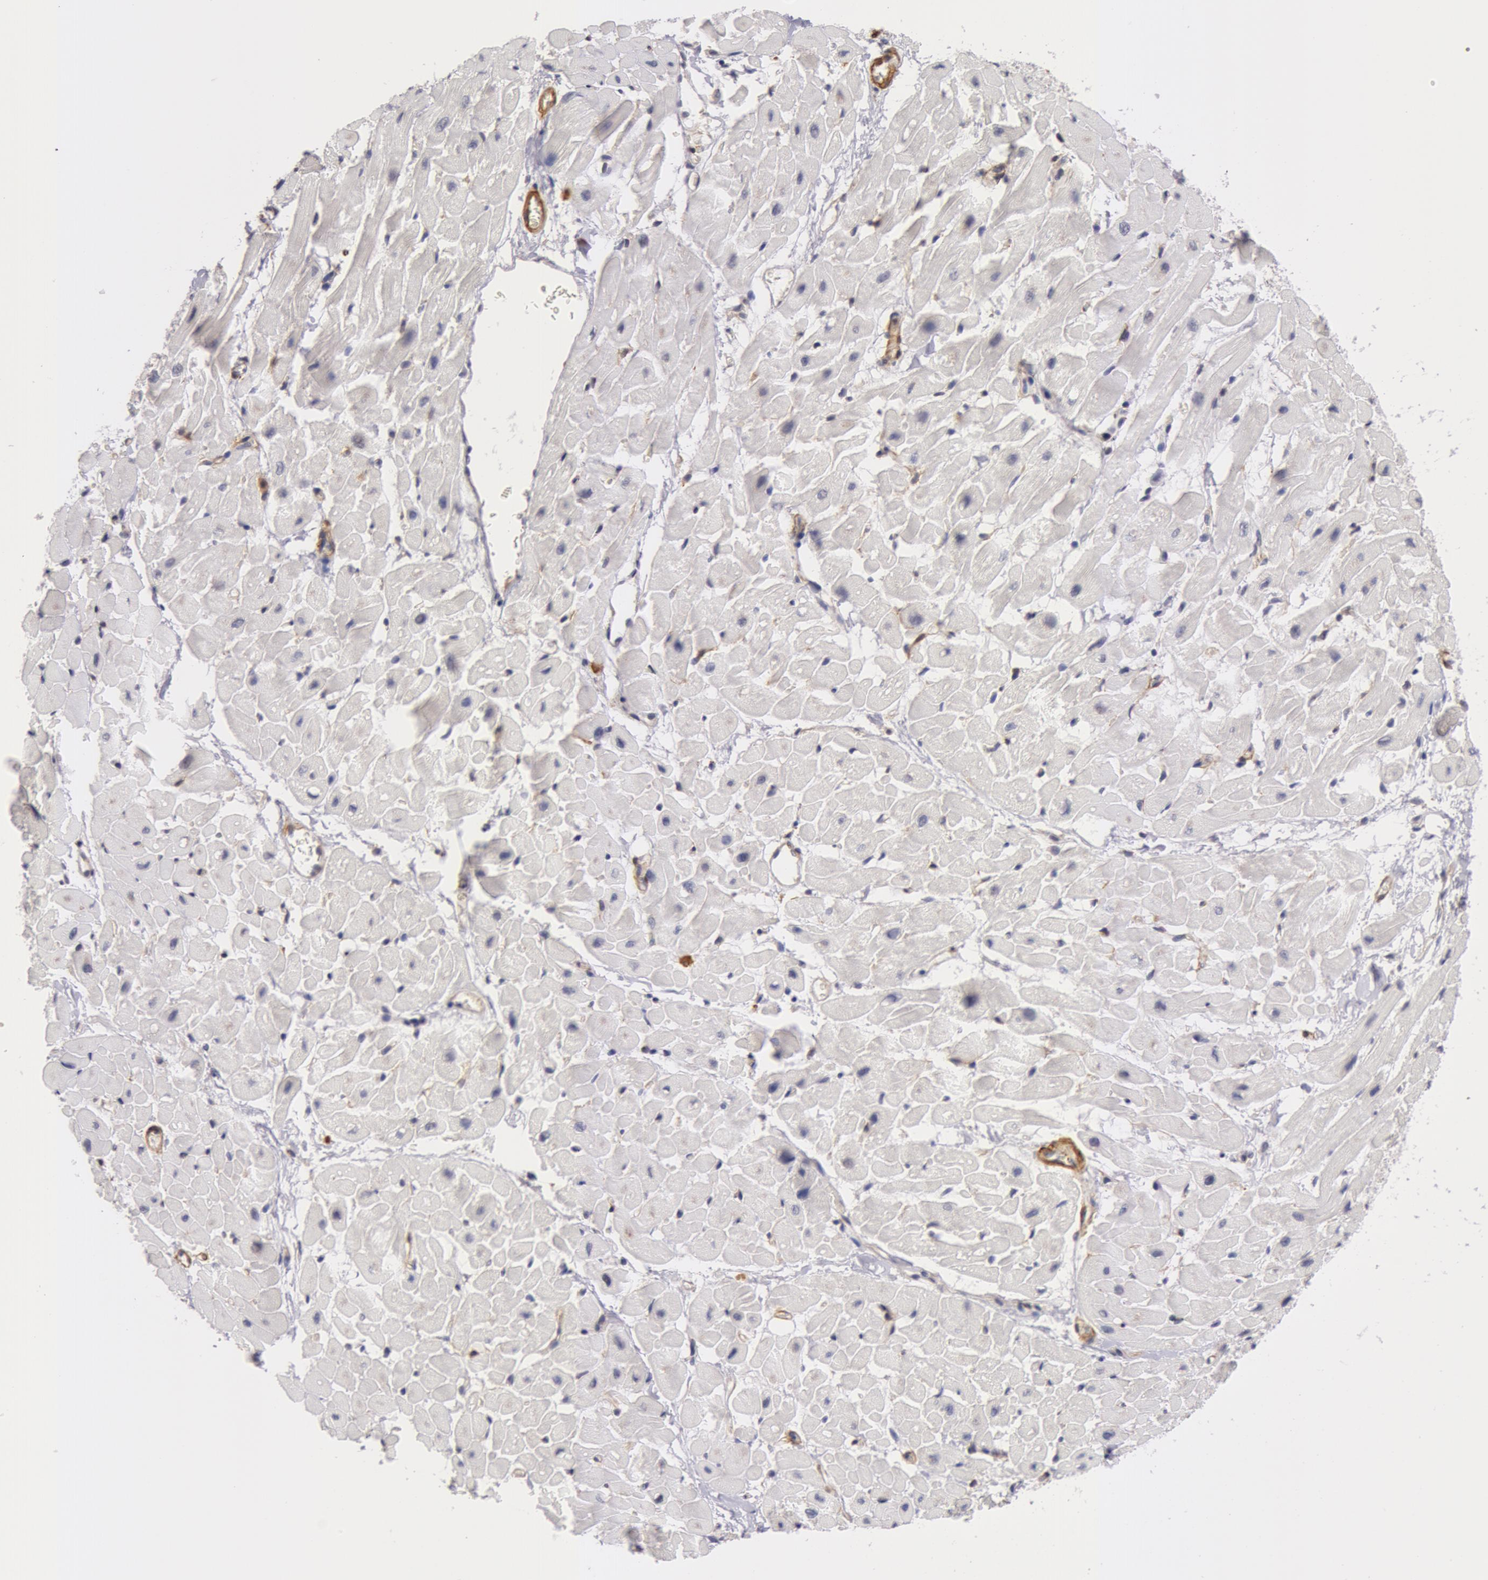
{"staining": {"intensity": "negative", "quantity": "none", "location": "none"}, "tissue": "heart muscle", "cell_type": "Cardiomyocytes", "image_type": "normal", "snomed": [{"axis": "morphology", "description": "Normal tissue, NOS"}, {"axis": "topography", "description": "Heart"}], "caption": "A high-resolution histopathology image shows immunohistochemistry staining of unremarkable heart muscle, which shows no significant positivity in cardiomyocytes.", "gene": "IL23A", "patient": {"sex": "male", "age": 45}}